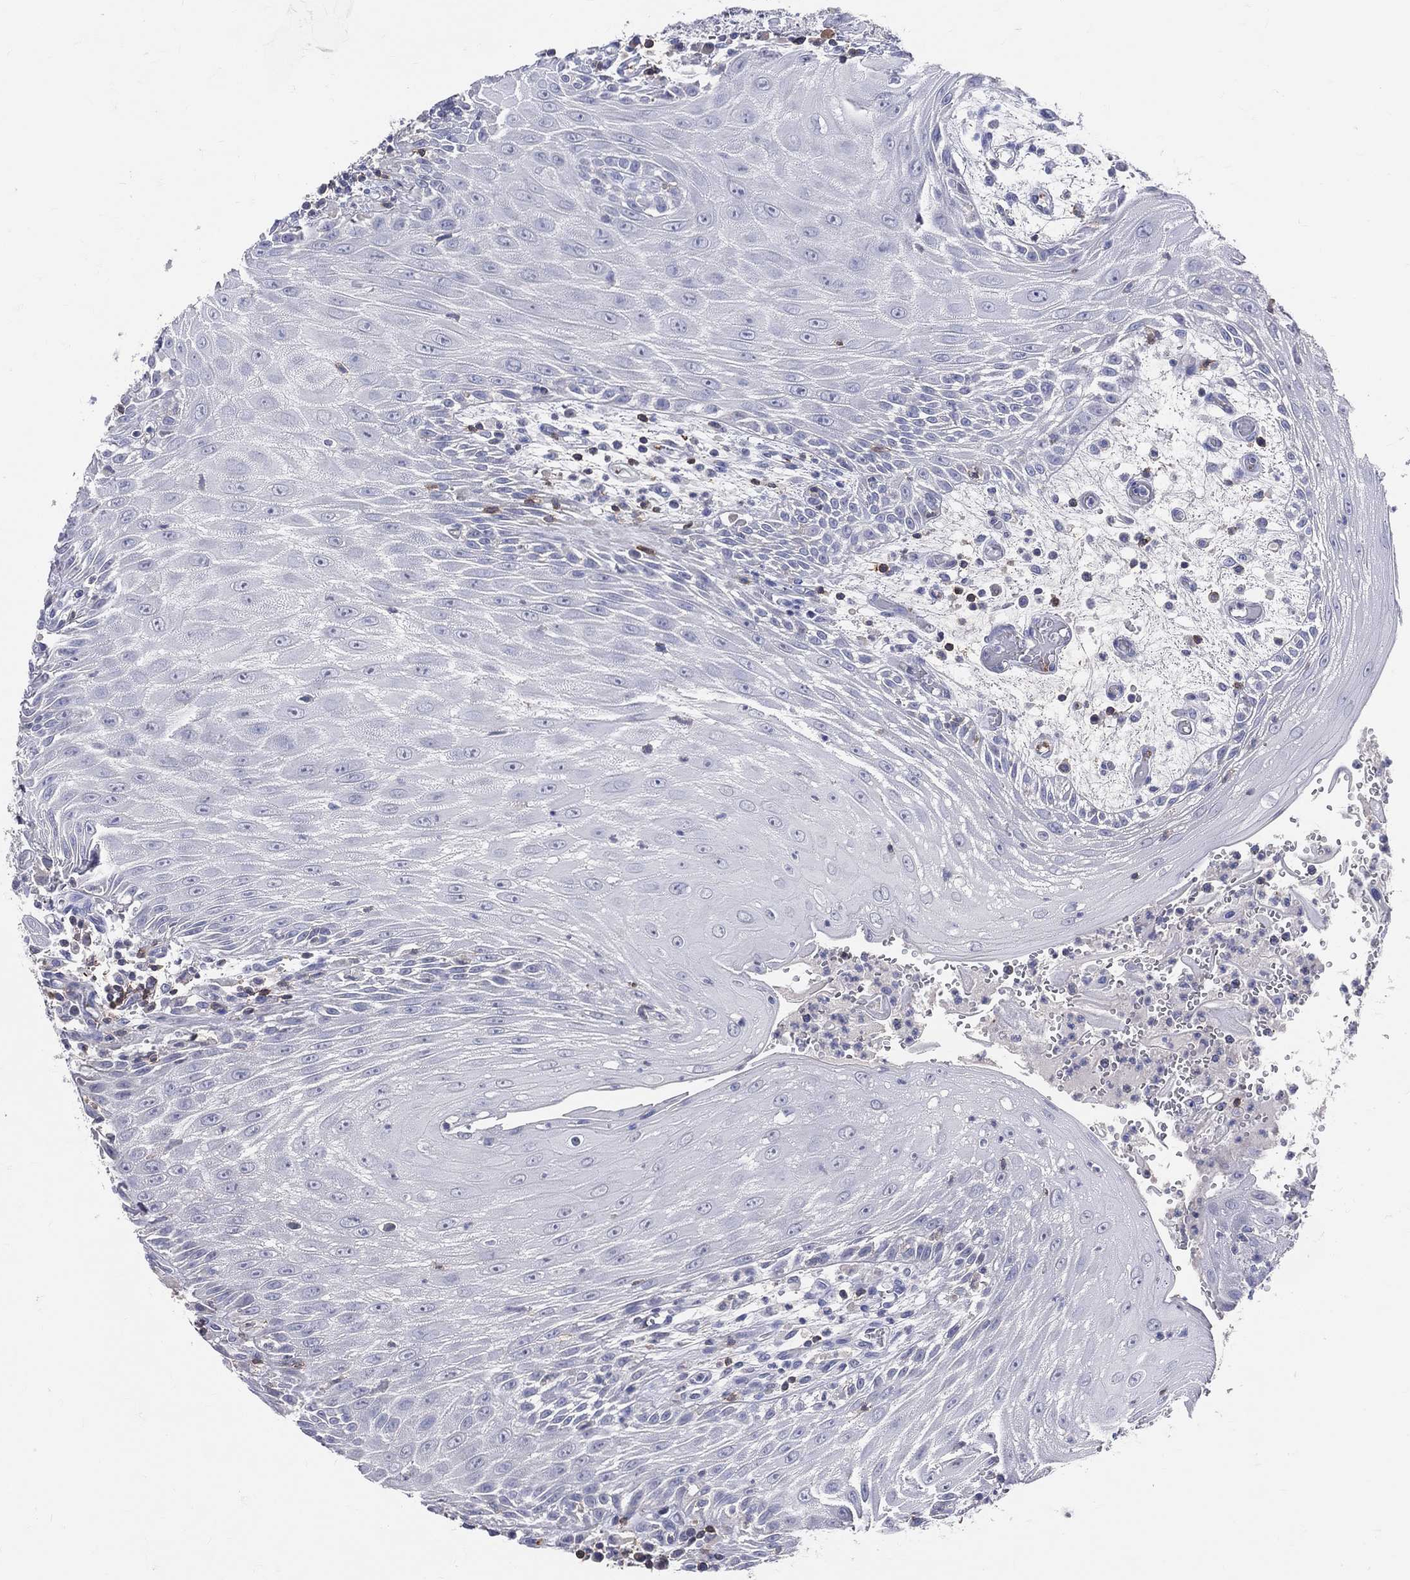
{"staining": {"intensity": "negative", "quantity": "none", "location": "none"}, "tissue": "head and neck cancer", "cell_type": "Tumor cells", "image_type": "cancer", "snomed": [{"axis": "morphology", "description": "Squamous cell carcinoma, NOS"}, {"axis": "topography", "description": "Oral tissue"}, {"axis": "topography", "description": "Head-Neck"}], "caption": "Image shows no protein positivity in tumor cells of head and neck squamous cell carcinoma tissue. (DAB immunohistochemistry visualized using brightfield microscopy, high magnification).", "gene": "LAT", "patient": {"sex": "male", "age": 58}}